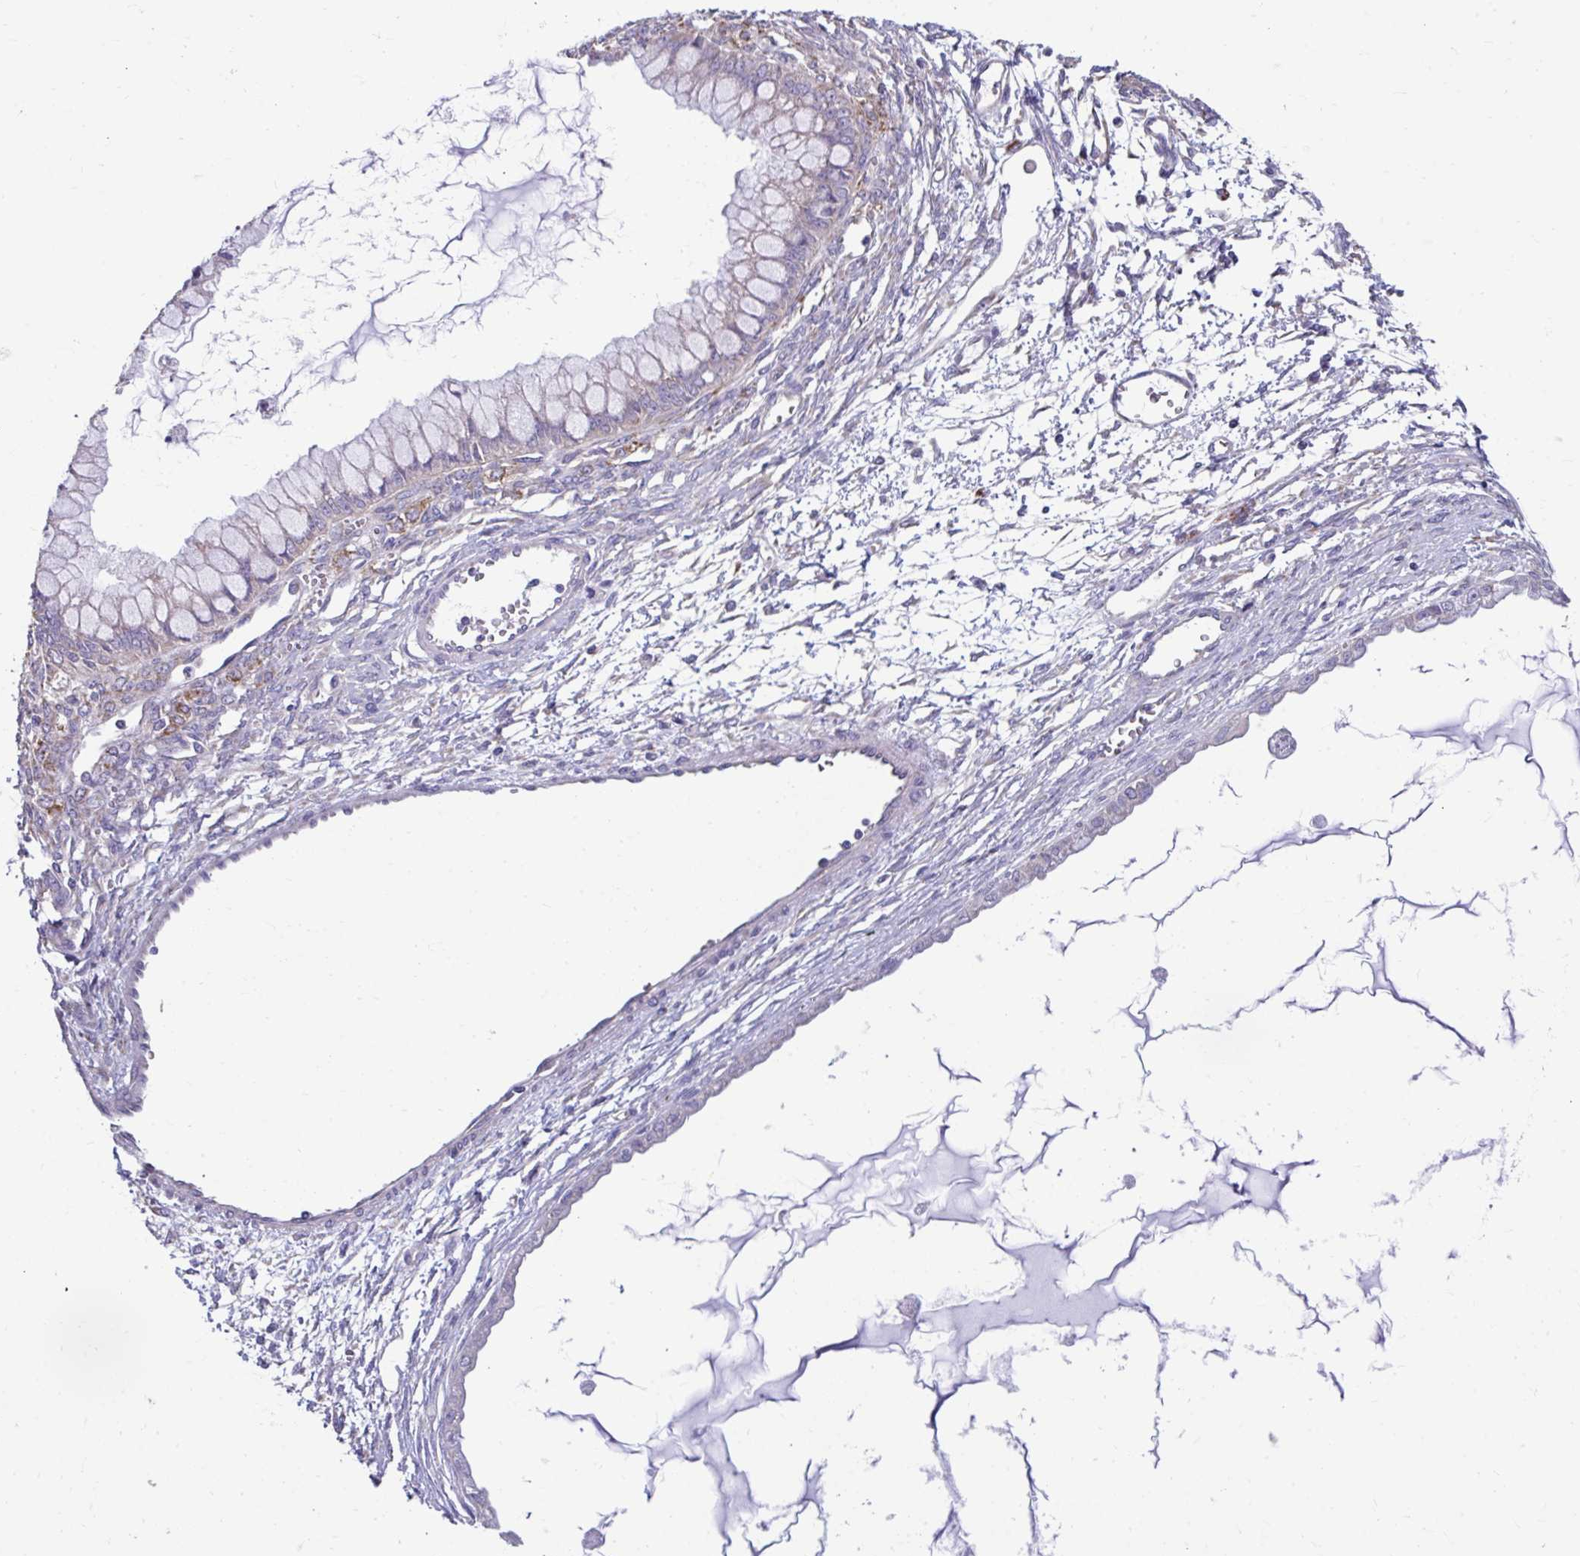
{"staining": {"intensity": "negative", "quantity": "none", "location": "none"}, "tissue": "ovarian cancer", "cell_type": "Tumor cells", "image_type": "cancer", "snomed": [{"axis": "morphology", "description": "Cystadenocarcinoma, mucinous, NOS"}, {"axis": "topography", "description": "Ovary"}], "caption": "Human ovarian mucinous cystadenocarcinoma stained for a protein using immunohistochemistry (IHC) displays no expression in tumor cells.", "gene": "LINGO4", "patient": {"sex": "female", "age": 34}}